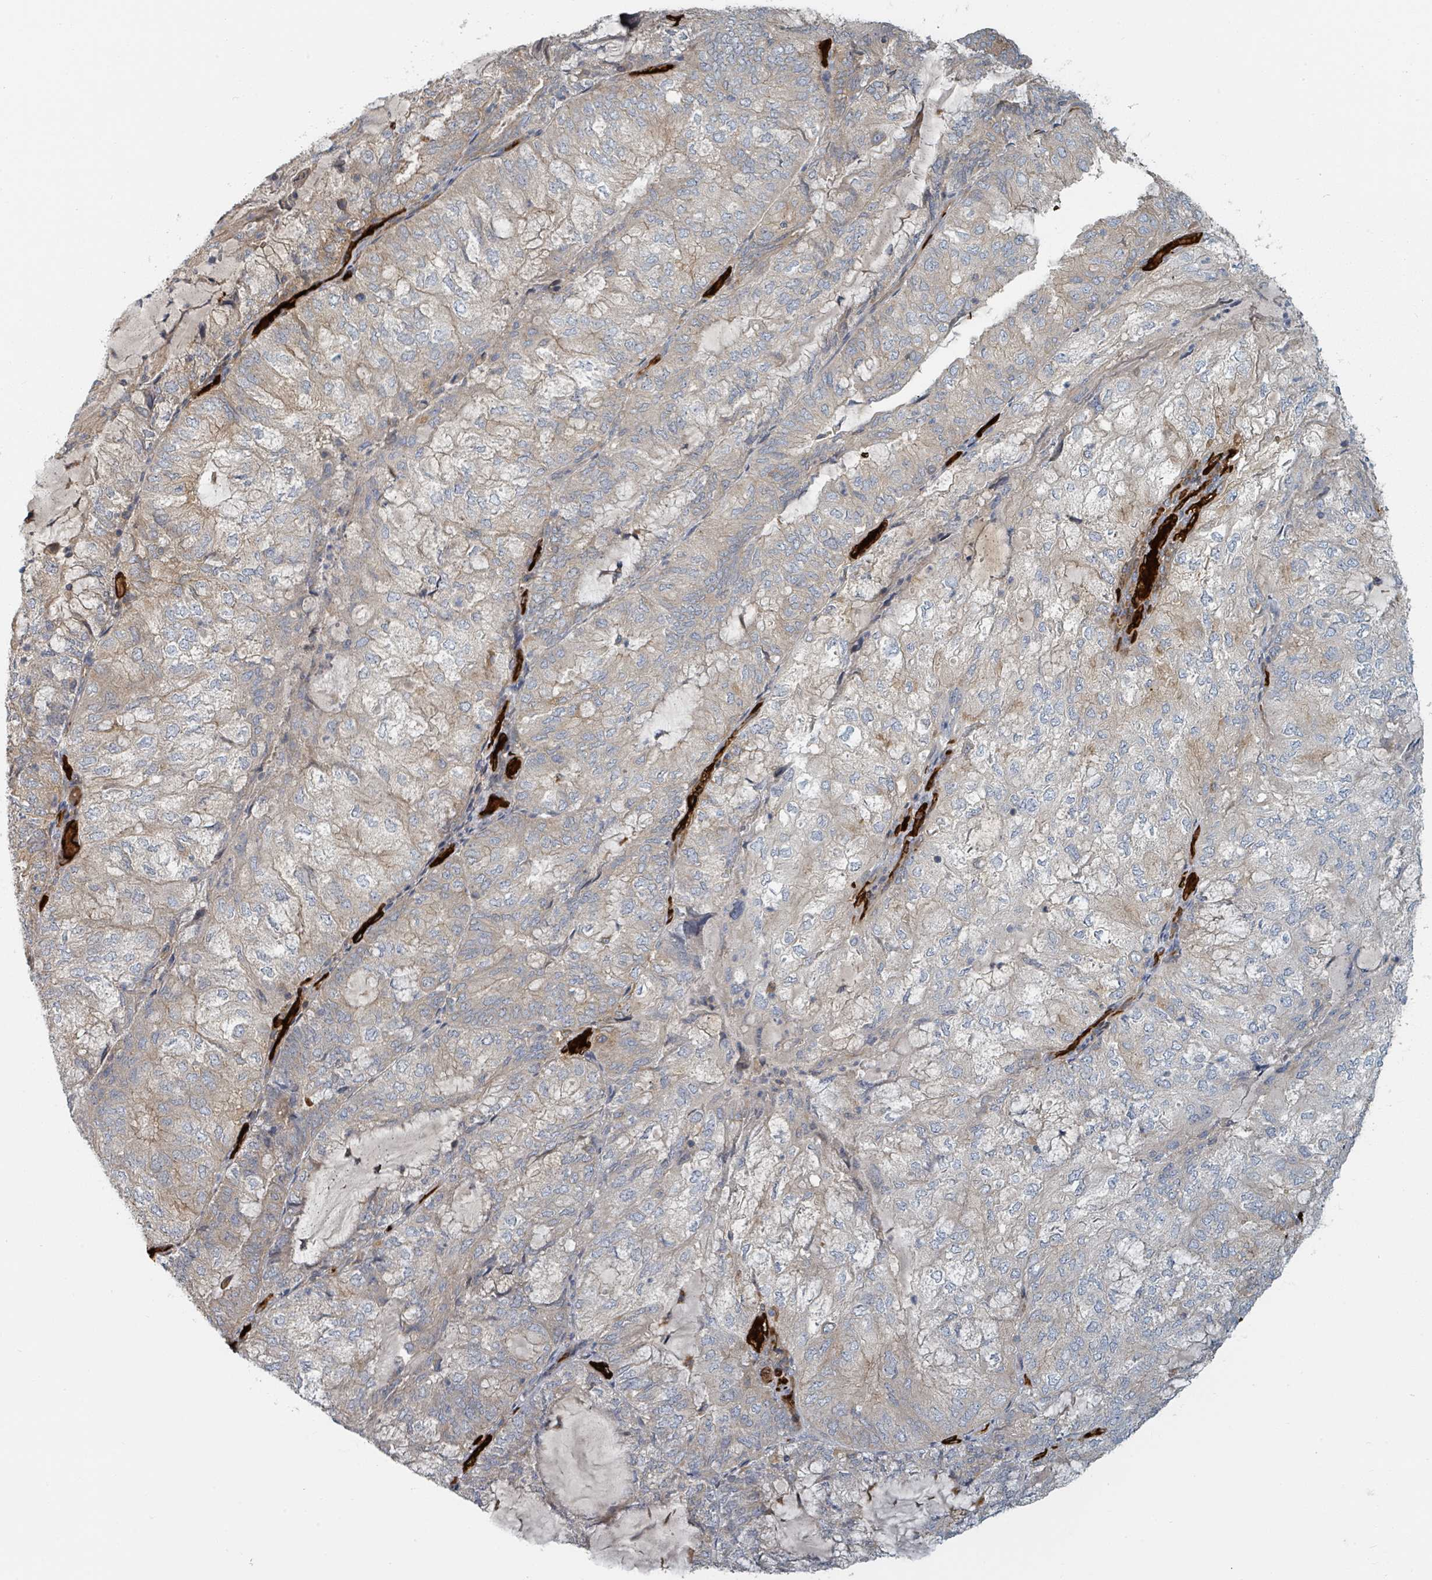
{"staining": {"intensity": "weak", "quantity": "25%-75%", "location": "cytoplasmic/membranous"}, "tissue": "endometrial cancer", "cell_type": "Tumor cells", "image_type": "cancer", "snomed": [{"axis": "morphology", "description": "Adenocarcinoma, NOS"}, {"axis": "topography", "description": "Endometrium"}], "caption": "Endometrial adenocarcinoma stained for a protein shows weak cytoplasmic/membranous positivity in tumor cells. The protein is shown in brown color, while the nuclei are stained blue.", "gene": "TRPC4AP", "patient": {"sex": "female", "age": 81}}